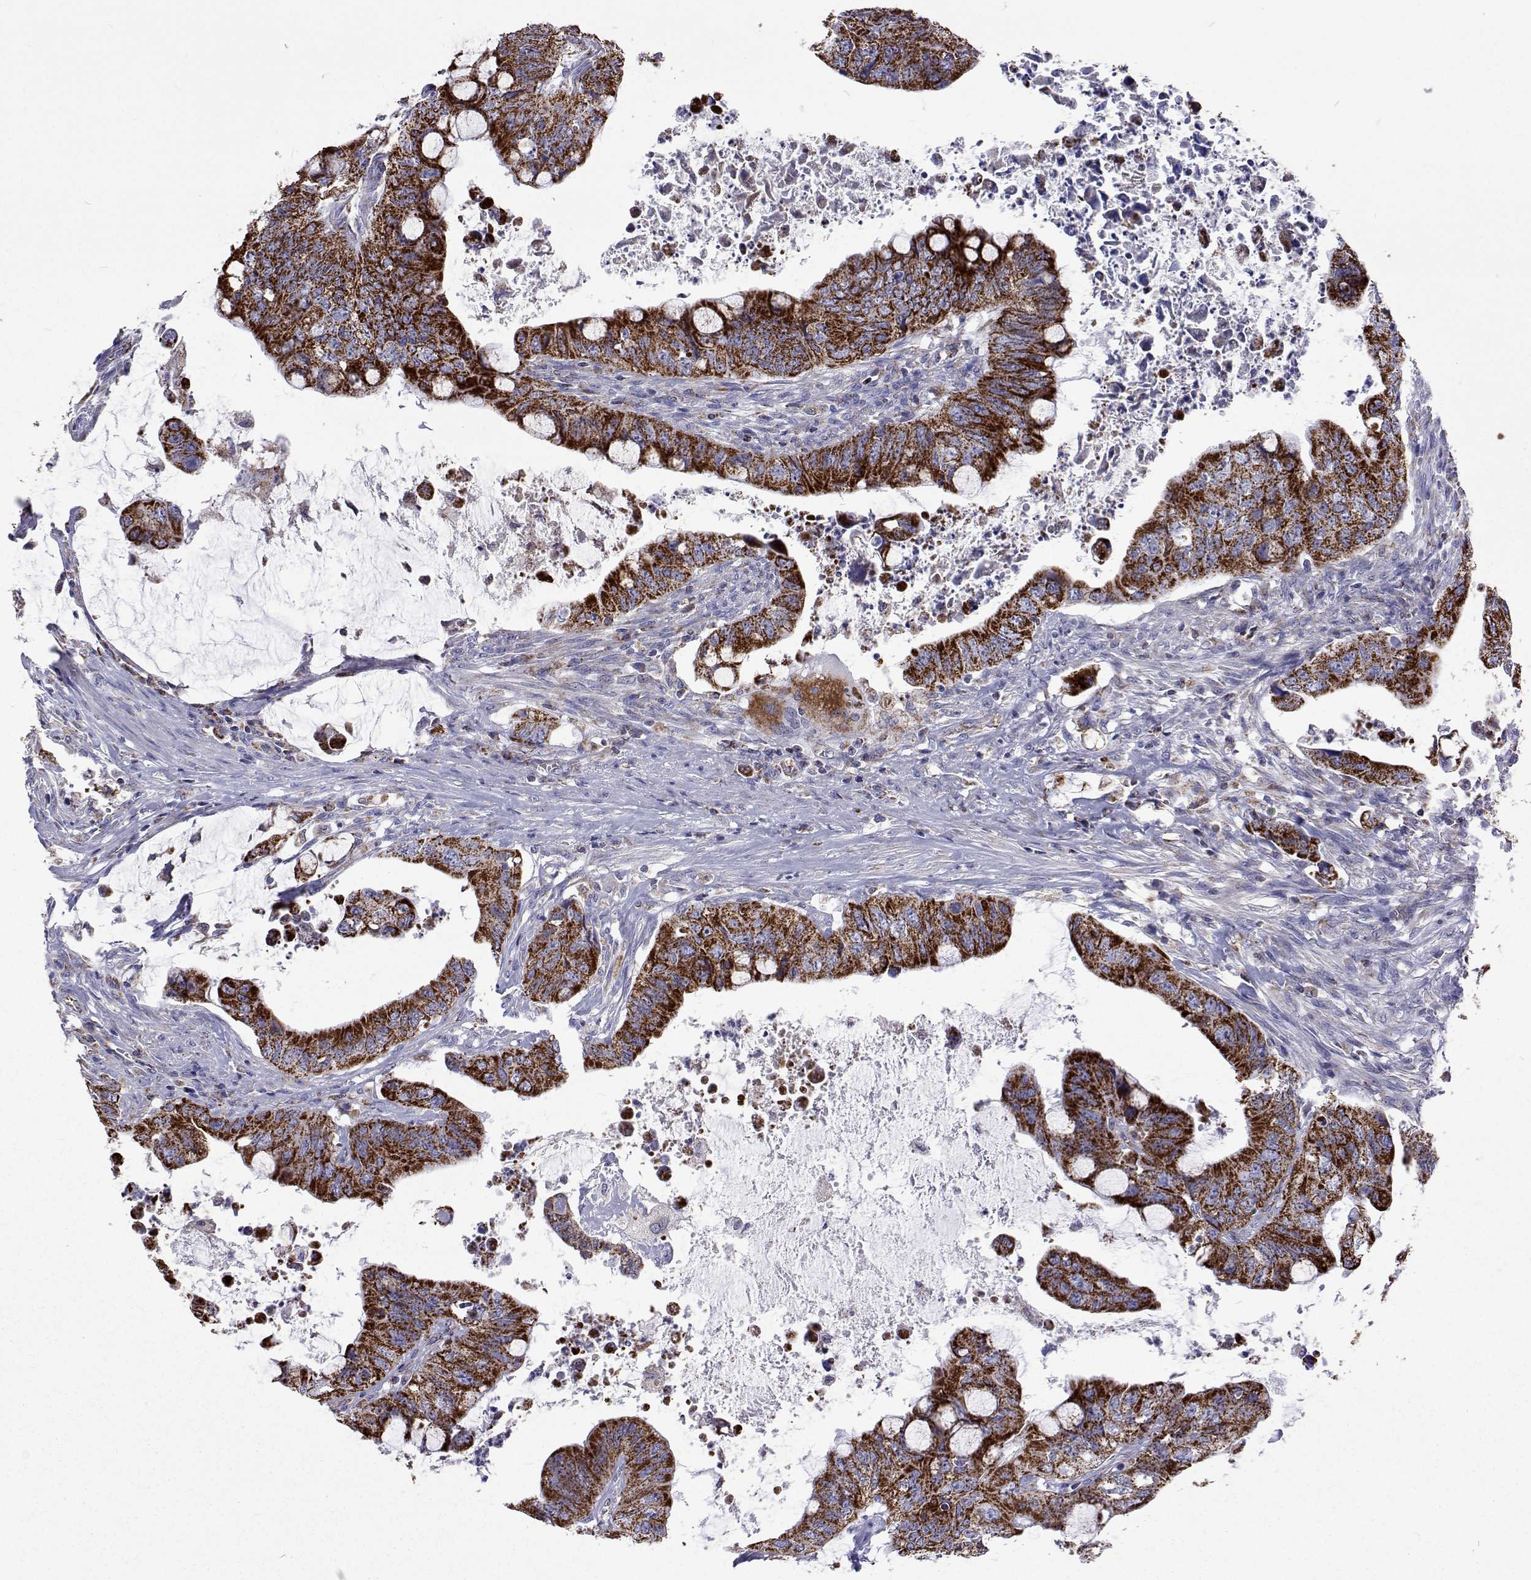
{"staining": {"intensity": "strong", "quantity": ">75%", "location": "cytoplasmic/membranous"}, "tissue": "colorectal cancer", "cell_type": "Tumor cells", "image_type": "cancer", "snomed": [{"axis": "morphology", "description": "Adenocarcinoma, NOS"}, {"axis": "topography", "description": "Colon"}], "caption": "Protein expression analysis of colorectal cancer shows strong cytoplasmic/membranous positivity in about >75% of tumor cells.", "gene": "MCCC2", "patient": {"sex": "male", "age": 57}}